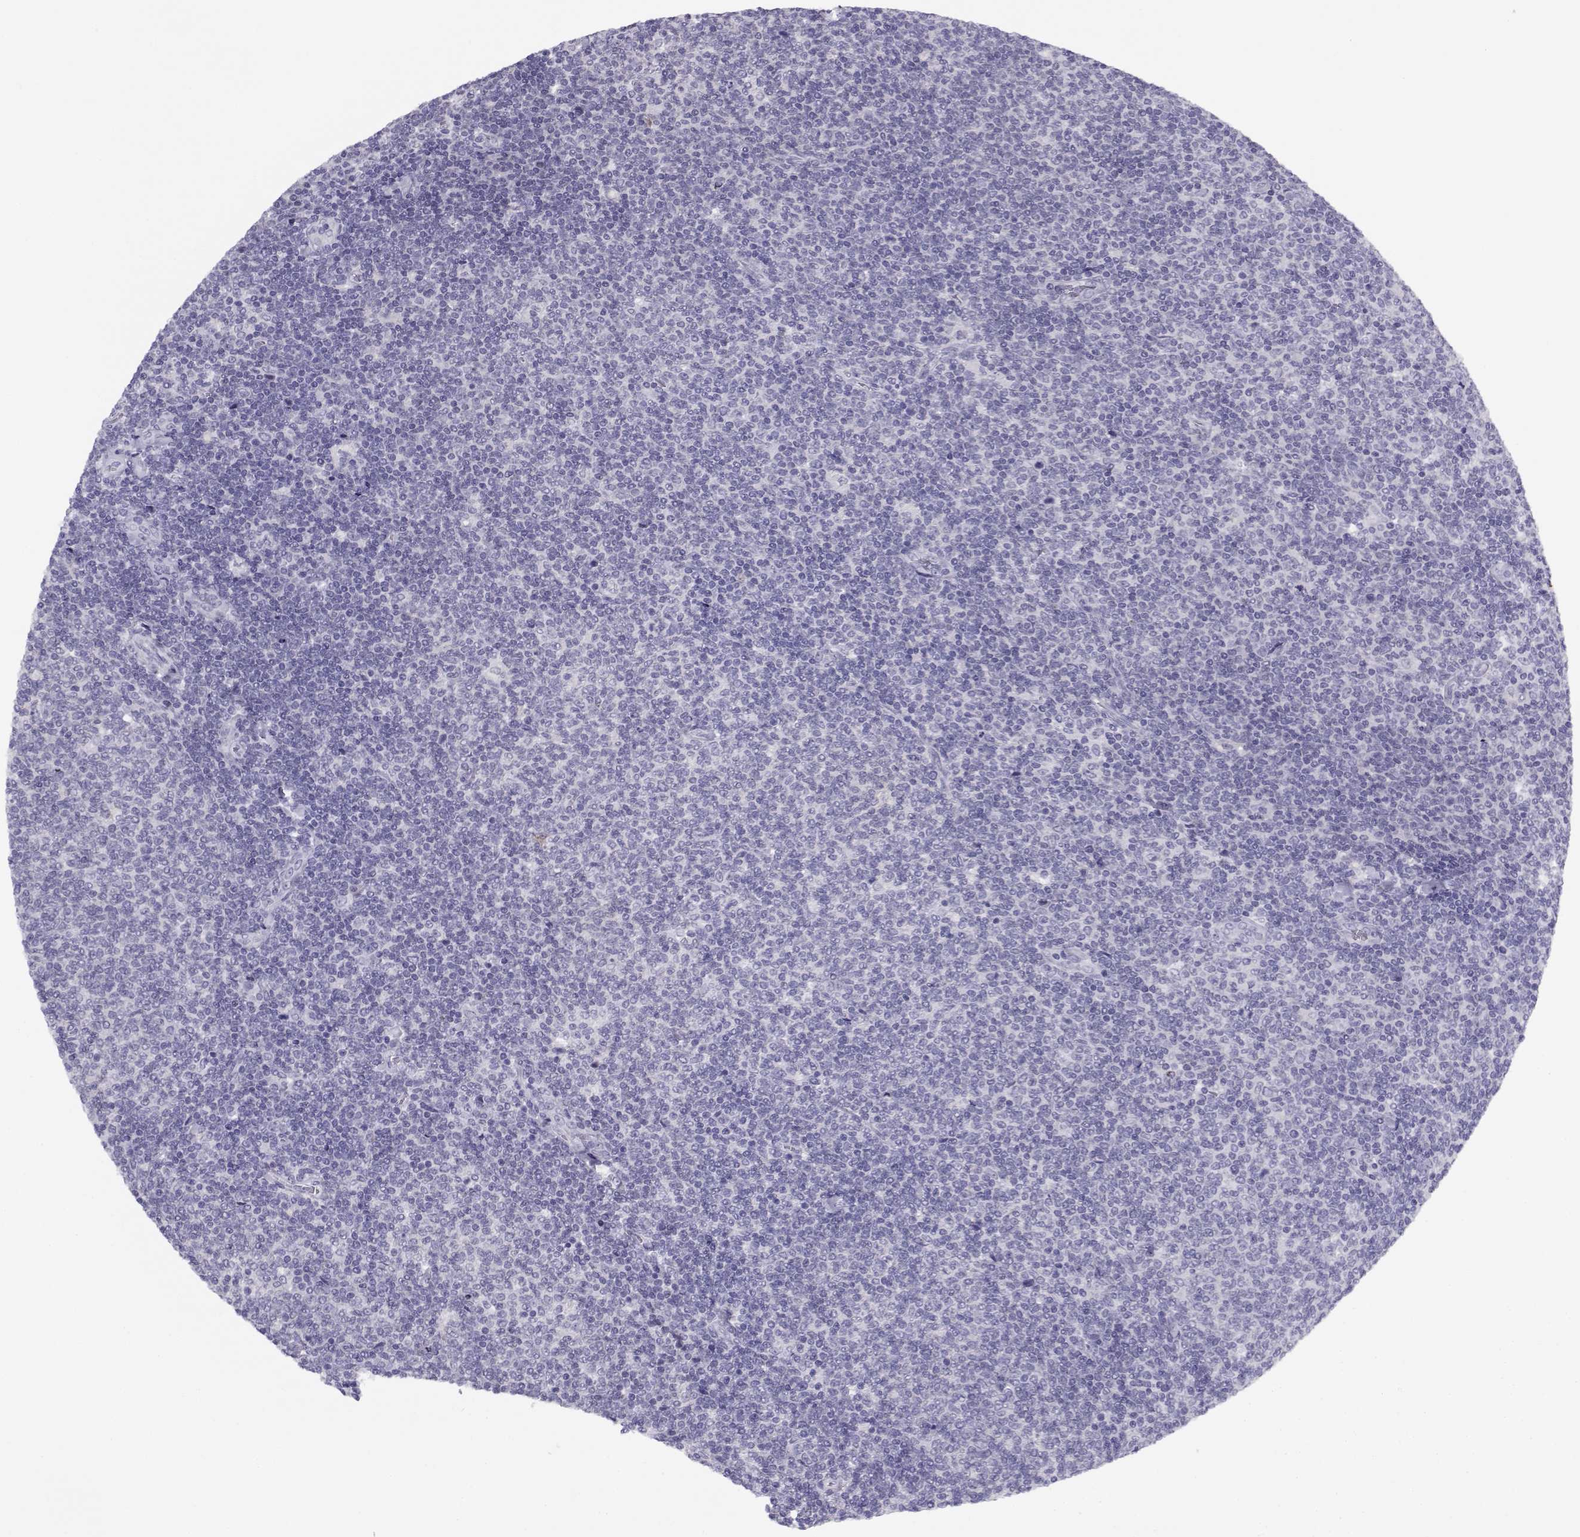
{"staining": {"intensity": "negative", "quantity": "none", "location": "none"}, "tissue": "lymphoma", "cell_type": "Tumor cells", "image_type": "cancer", "snomed": [{"axis": "morphology", "description": "Malignant lymphoma, non-Hodgkin's type, Low grade"}, {"axis": "topography", "description": "Lymph node"}], "caption": "IHC of human malignant lymphoma, non-Hodgkin's type (low-grade) shows no positivity in tumor cells. Brightfield microscopy of immunohistochemistry (IHC) stained with DAB (brown) and hematoxylin (blue), captured at high magnification.", "gene": "CFAP77", "patient": {"sex": "male", "age": 52}}